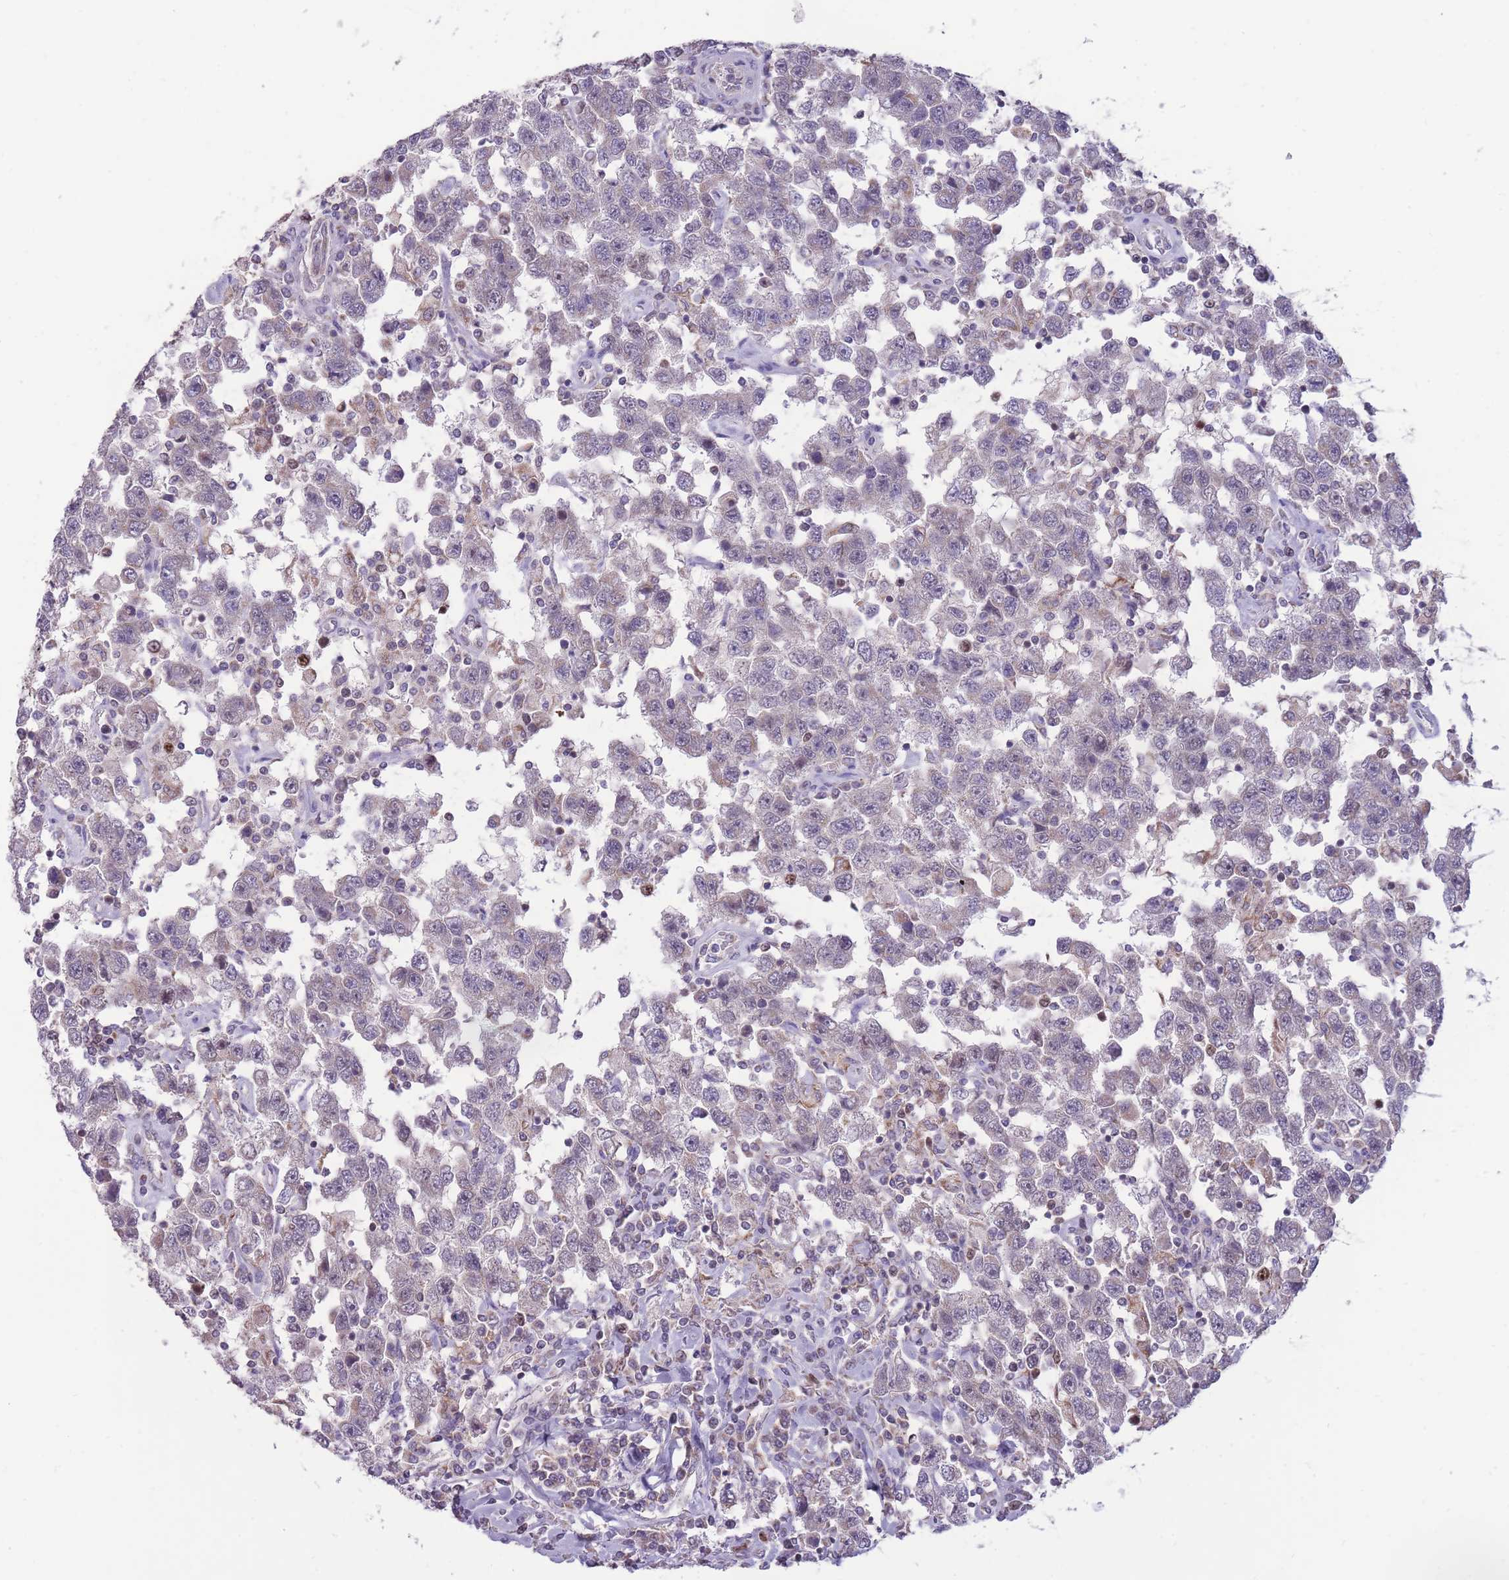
{"staining": {"intensity": "negative", "quantity": "none", "location": "none"}, "tissue": "testis cancer", "cell_type": "Tumor cells", "image_type": "cancer", "snomed": [{"axis": "morphology", "description": "Seminoma, NOS"}, {"axis": "topography", "description": "Testis"}], "caption": "This is an immunohistochemistry (IHC) histopathology image of testis seminoma. There is no expression in tumor cells.", "gene": "MCIDAS", "patient": {"sex": "male", "age": 41}}